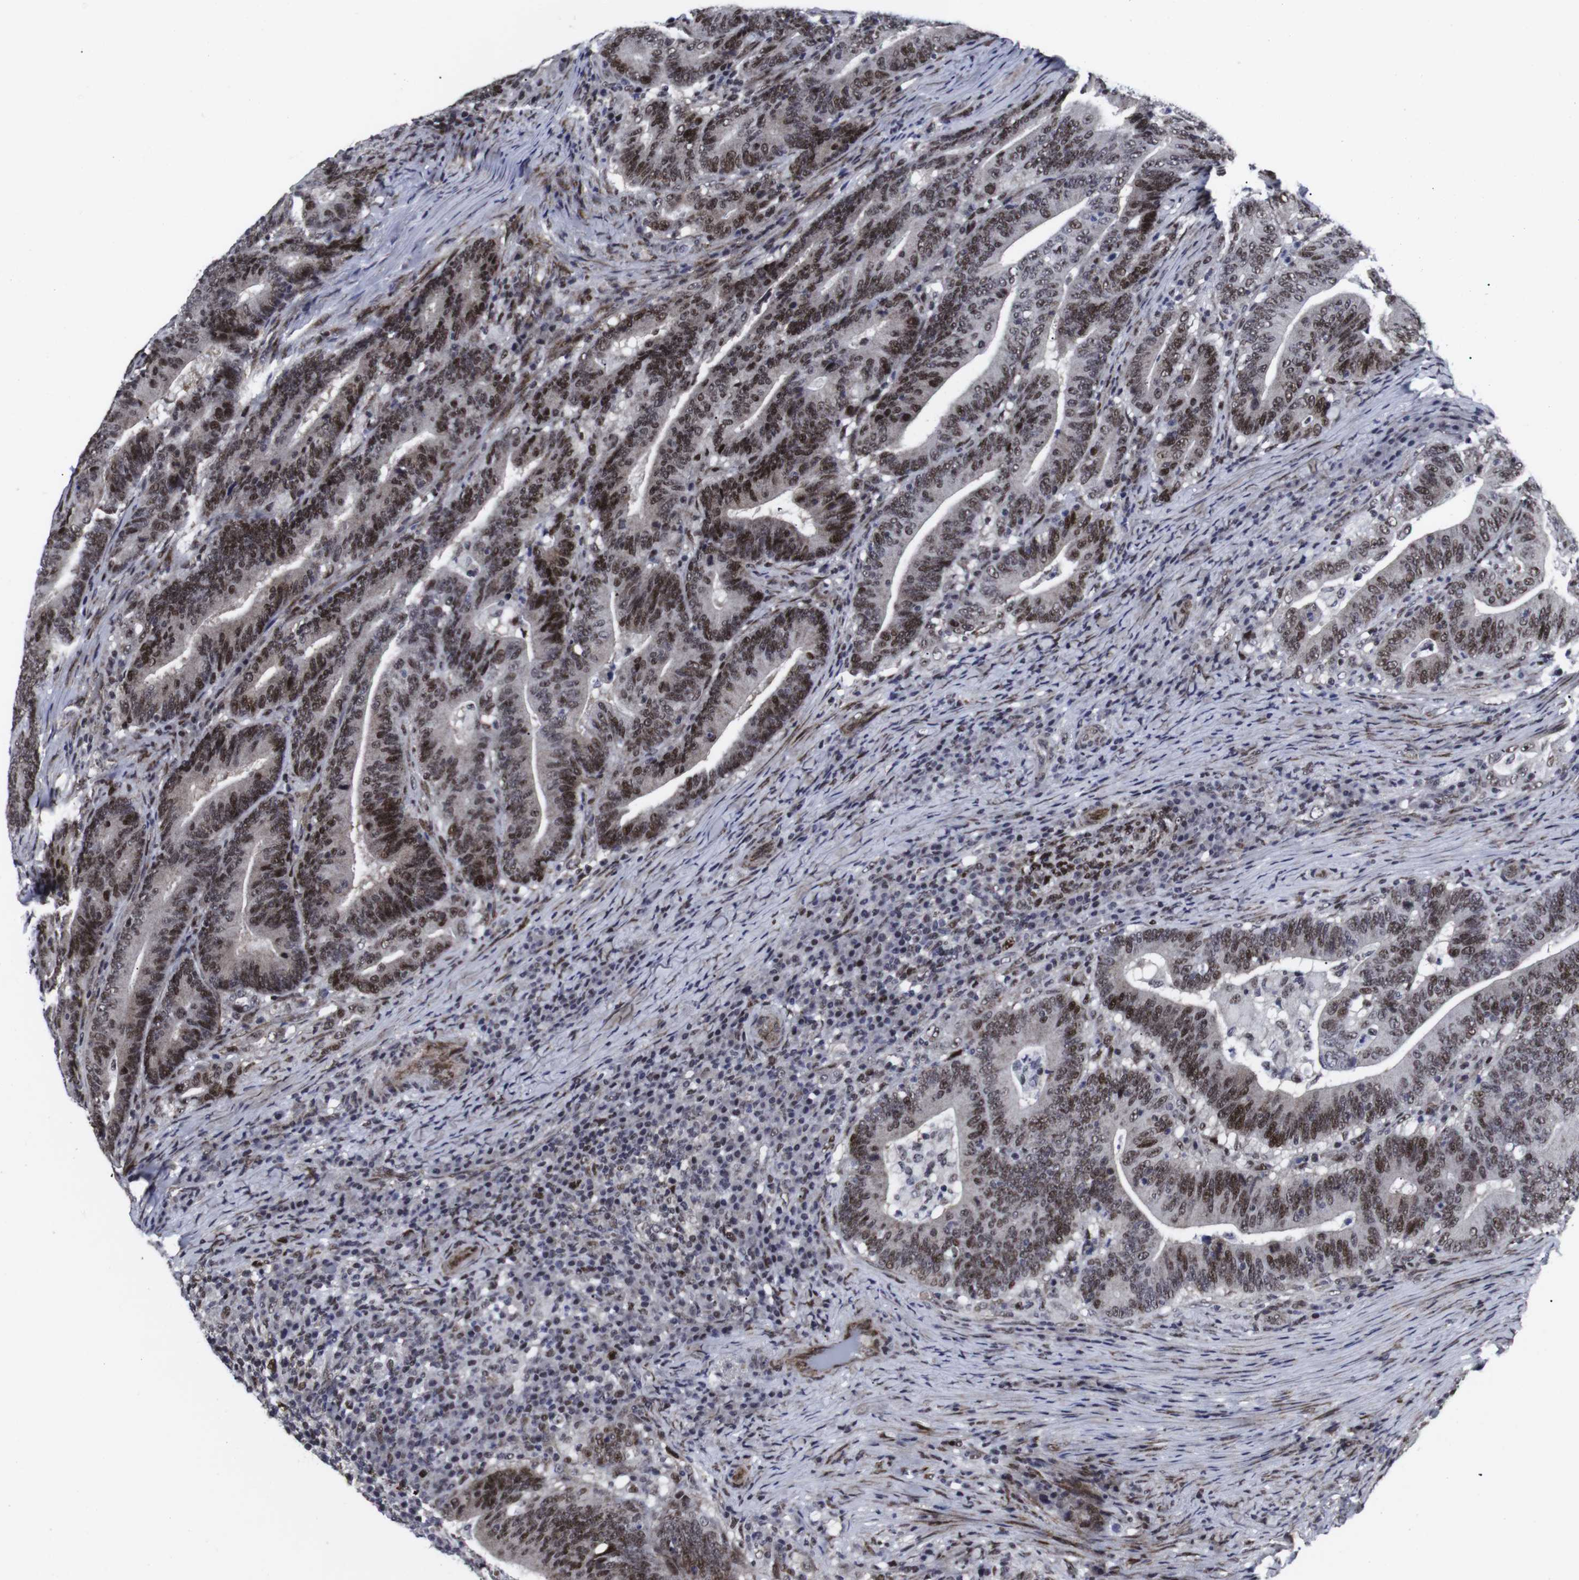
{"staining": {"intensity": "strong", "quantity": "25%-75%", "location": "nuclear"}, "tissue": "colorectal cancer", "cell_type": "Tumor cells", "image_type": "cancer", "snomed": [{"axis": "morphology", "description": "Normal tissue, NOS"}, {"axis": "morphology", "description": "Adenocarcinoma, NOS"}, {"axis": "topography", "description": "Colon"}], "caption": "The micrograph shows staining of adenocarcinoma (colorectal), revealing strong nuclear protein staining (brown color) within tumor cells.", "gene": "MLH1", "patient": {"sex": "female", "age": 66}}